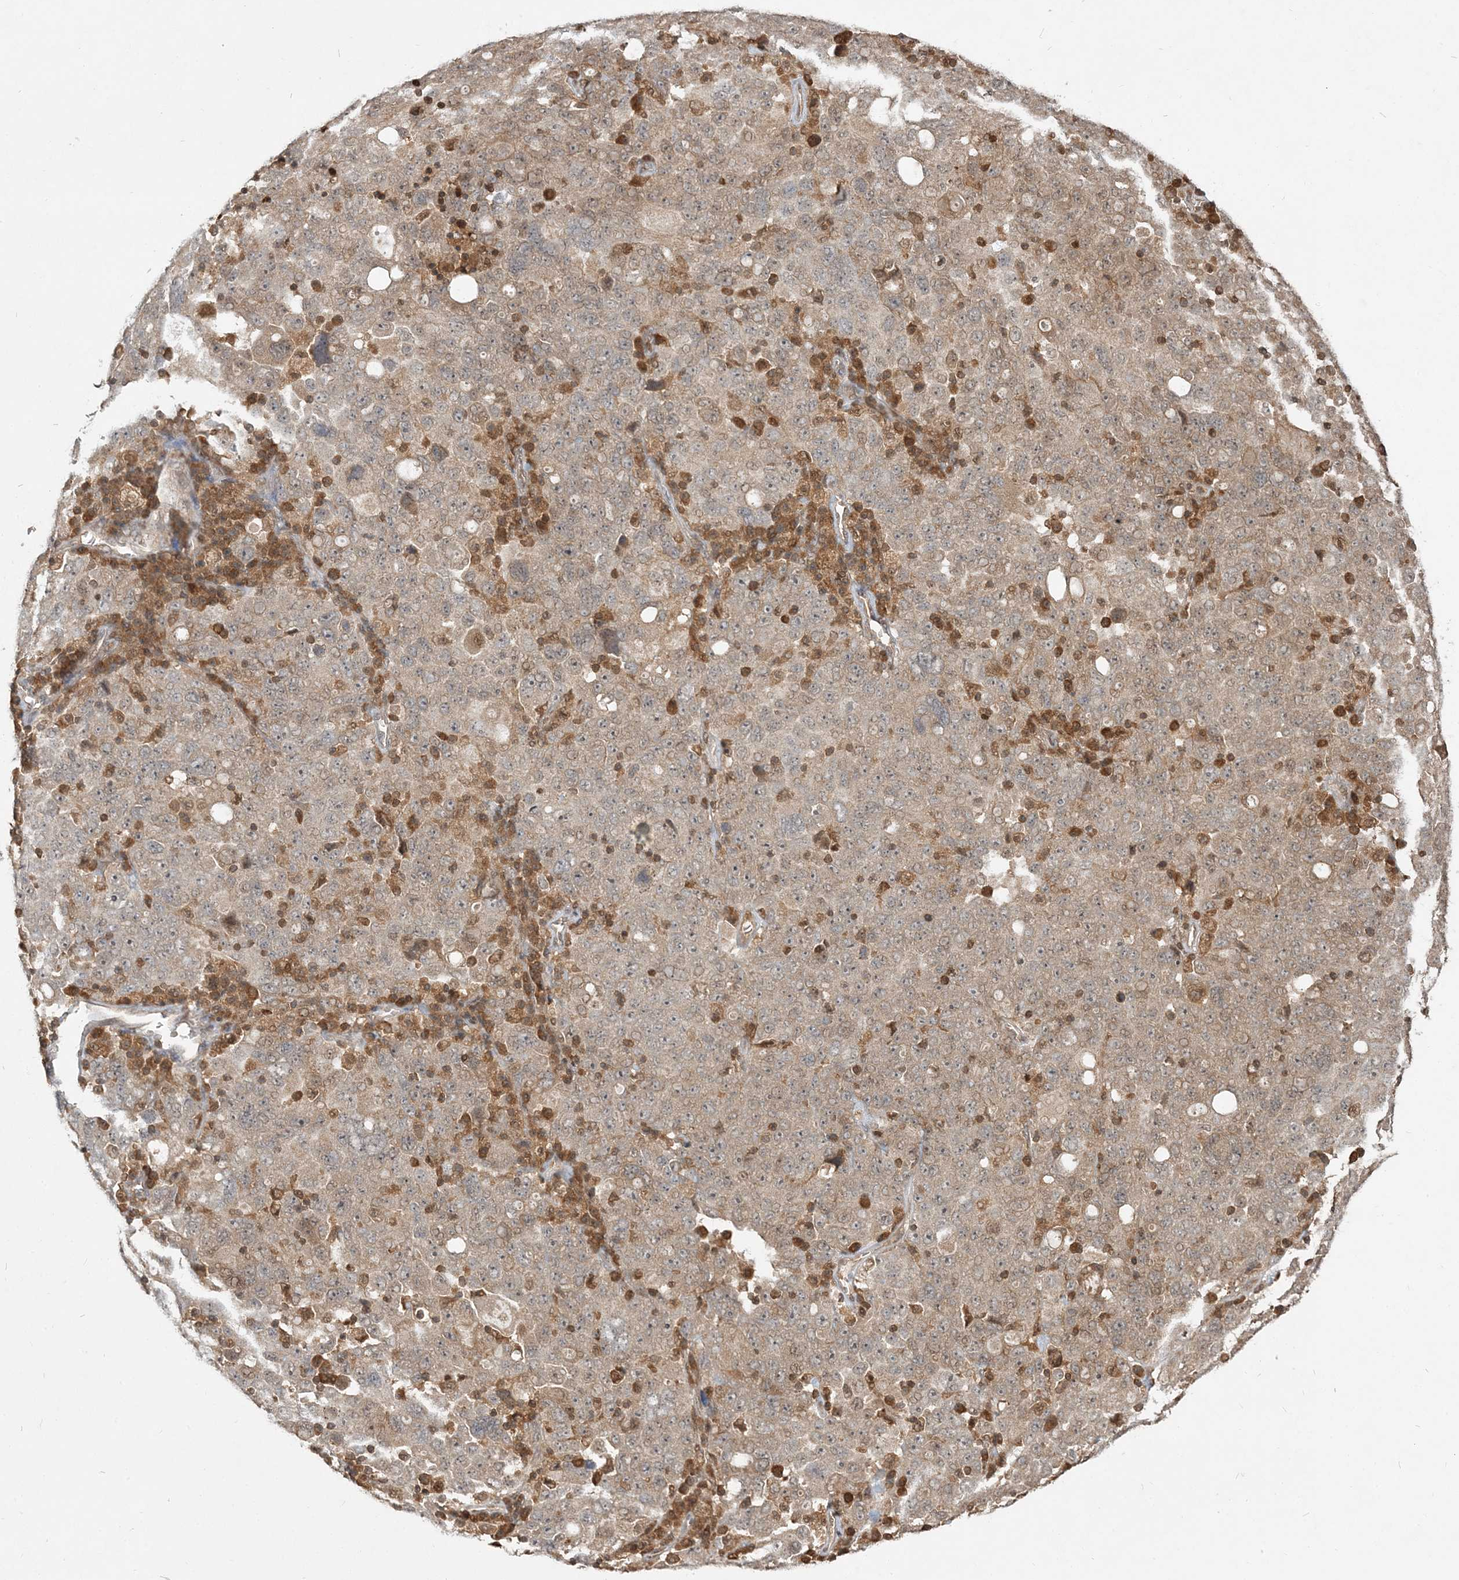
{"staining": {"intensity": "weak", "quantity": "25%-75%", "location": "cytoplasmic/membranous"}, "tissue": "ovarian cancer", "cell_type": "Tumor cells", "image_type": "cancer", "snomed": [{"axis": "morphology", "description": "Carcinoma, endometroid"}, {"axis": "topography", "description": "Ovary"}], "caption": "Immunohistochemistry of human ovarian cancer (endometroid carcinoma) shows low levels of weak cytoplasmic/membranous positivity in about 25%-75% of tumor cells.", "gene": "CAB39", "patient": {"sex": "female", "age": 62}}